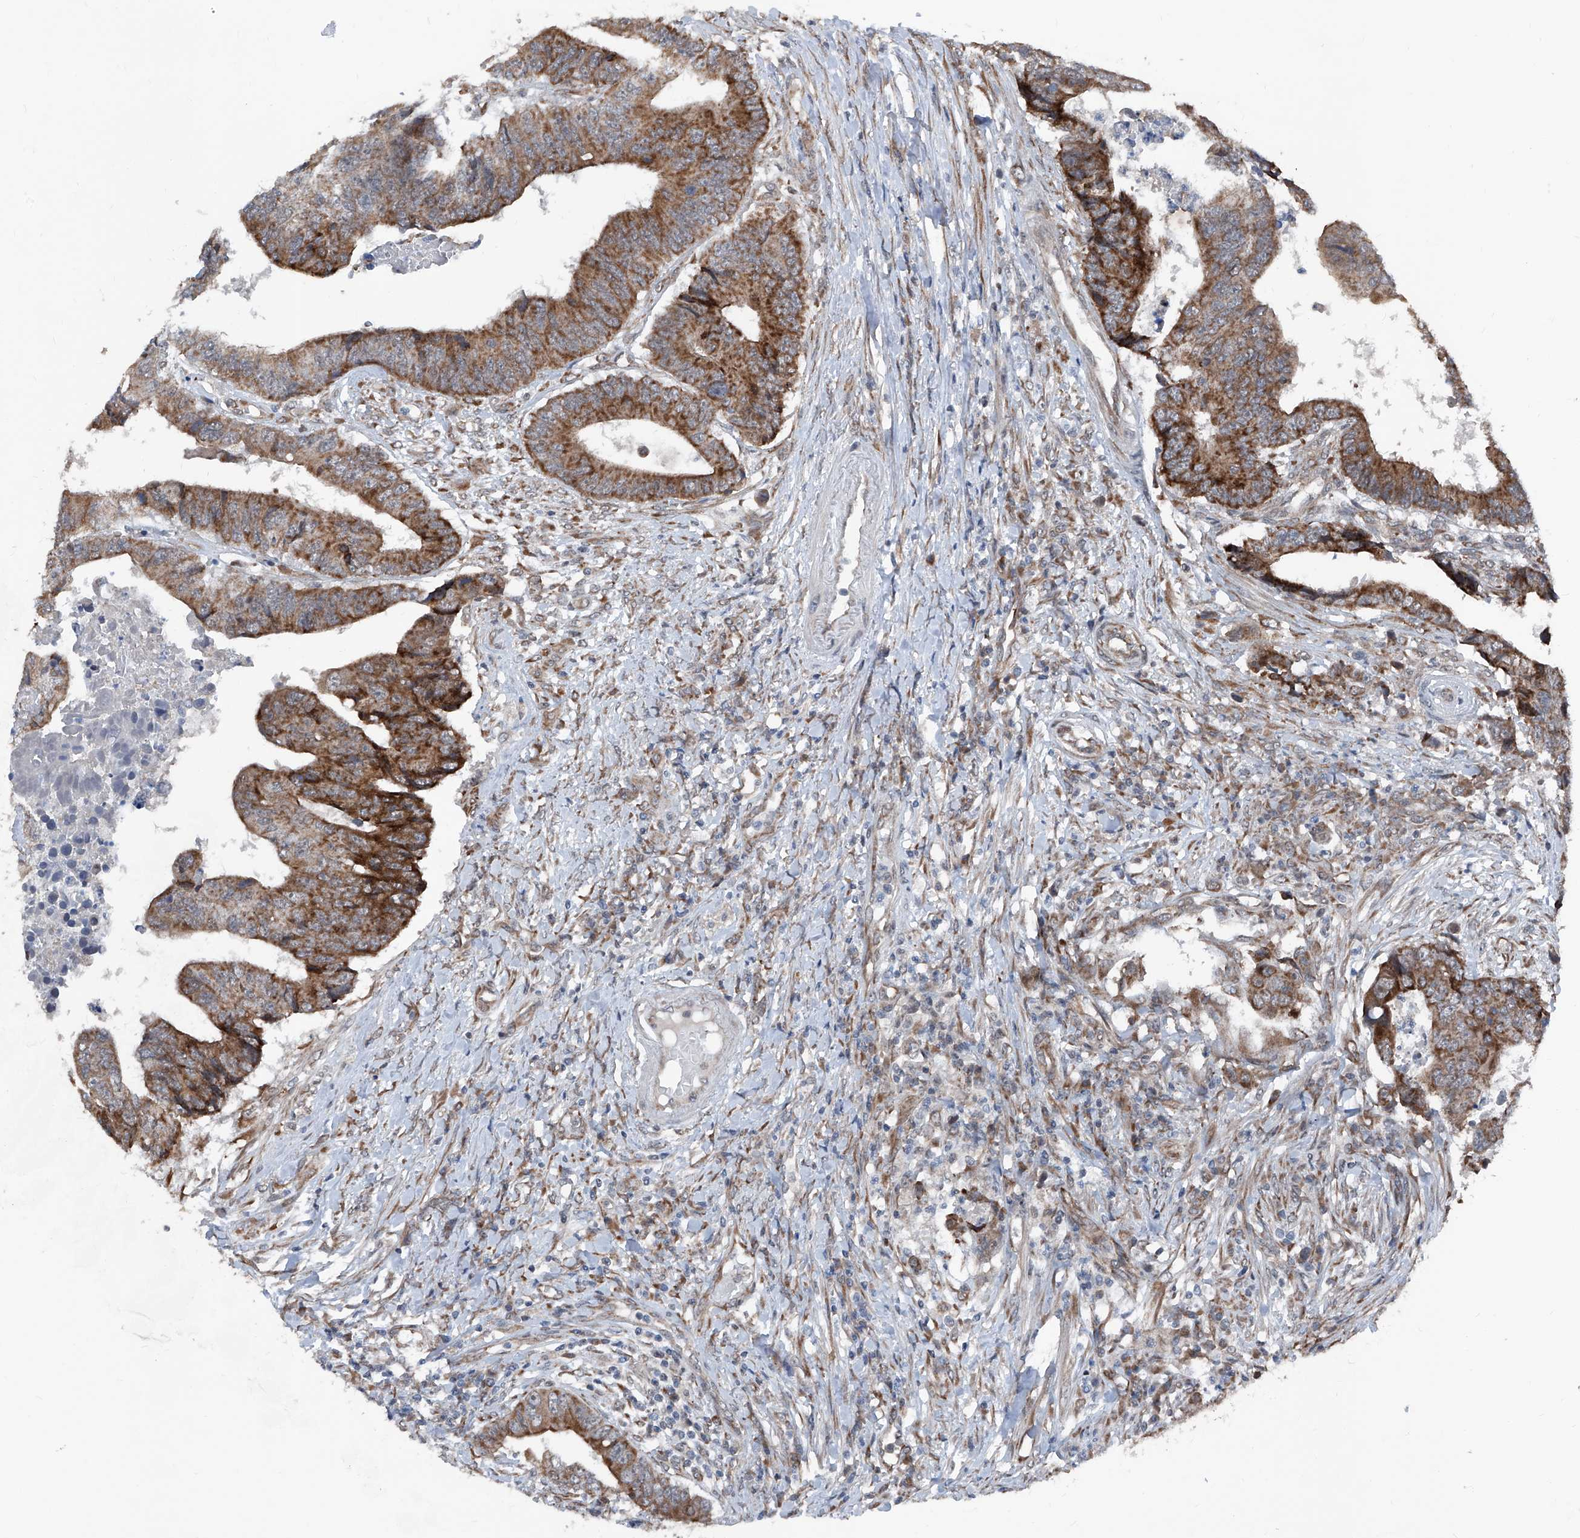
{"staining": {"intensity": "strong", "quantity": ">75%", "location": "cytoplasmic/membranous"}, "tissue": "colorectal cancer", "cell_type": "Tumor cells", "image_type": "cancer", "snomed": [{"axis": "morphology", "description": "Adenocarcinoma, NOS"}, {"axis": "topography", "description": "Rectum"}], "caption": "Human colorectal adenocarcinoma stained with a protein marker displays strong staining in tumor cells.", "gene": "COA7", "patient": {"sex": "male", "age": 84}}